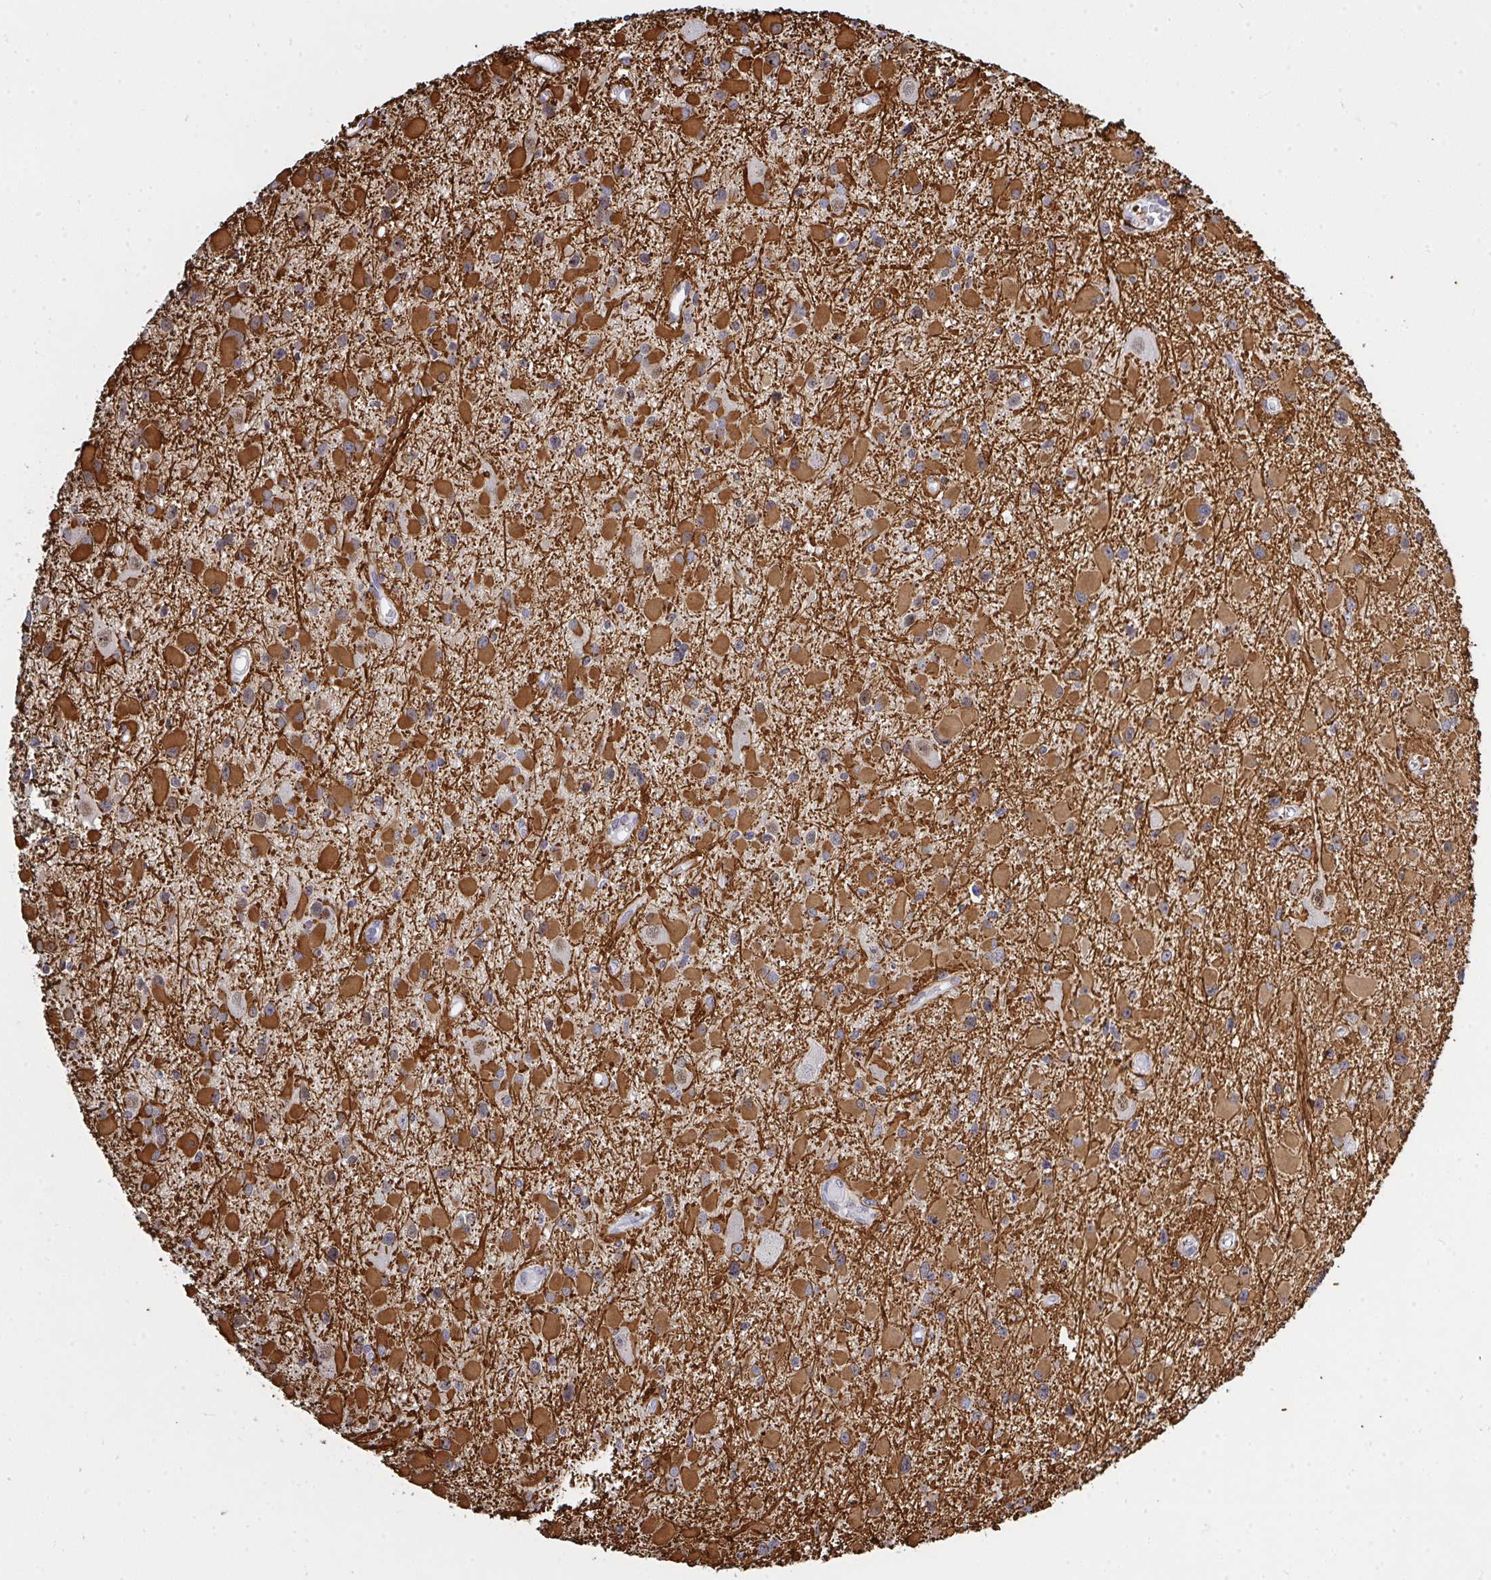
{"staining": {"intensity": "strong", "quantity": ">75%", "location": "cytoplasmic/membranous"}, "tissue": "glioma", "cell_type": "Tumor cells", "image_type": "cancer", "snomed": [{"axis": "morphology", "description": "Glioma, malignant, High grade"}, {"axis": "topography", "description": "Brain"}], "caption": "A brown stain highlights strong cytoplasmic/membranous expression of a protein in malignant glioma (high-grade) tumor cells.", "gene": "THOP1", "patient": {"sex": "male", "age": 54}}